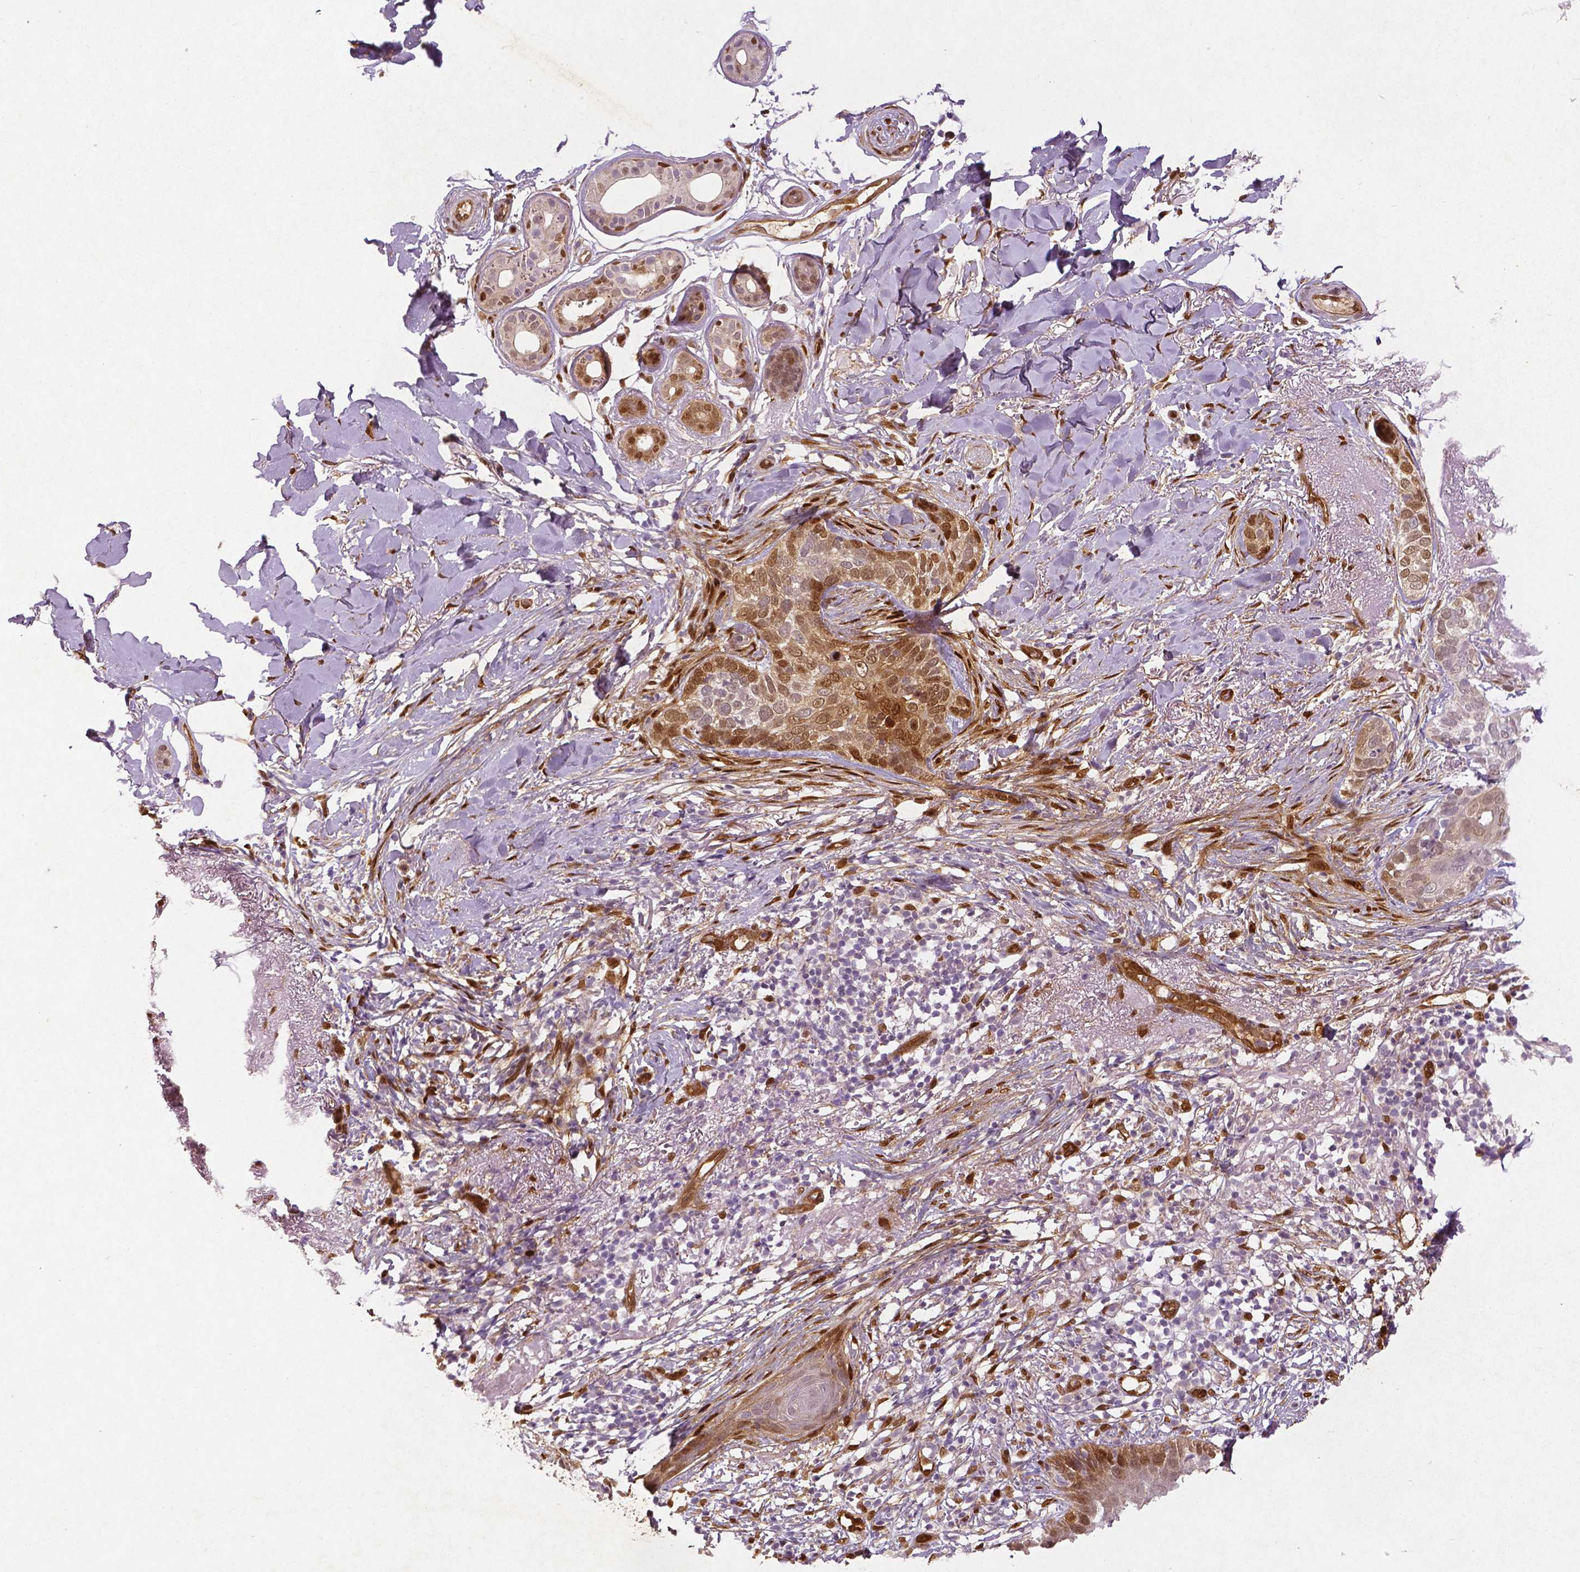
{"staining": {"intensity": "moderate", "quantity": ">75%", "location": "cytoplasmic/membranous,nuclear"}, "tissue": "skin cancer", "cell_type": "Tumor cells", "image_type": "cancer", "snomed": [{"axis": "morphology", "description": "Normal tissue, NOS"}, {"axis": "morphology", "description": "Basal cell carcinoma"}, {"axis": "topography", "description": "Skin"}], "caption": "IHC (DAB (3,3'-diaminobenzidine)) staining of skin cancer exhibits moderate cytoplasmic/membranous and nuclear protein expression in about >75% of tumor cells.", "gene": "WWTR1", "patient": {"sex": "male", "age": 84}}